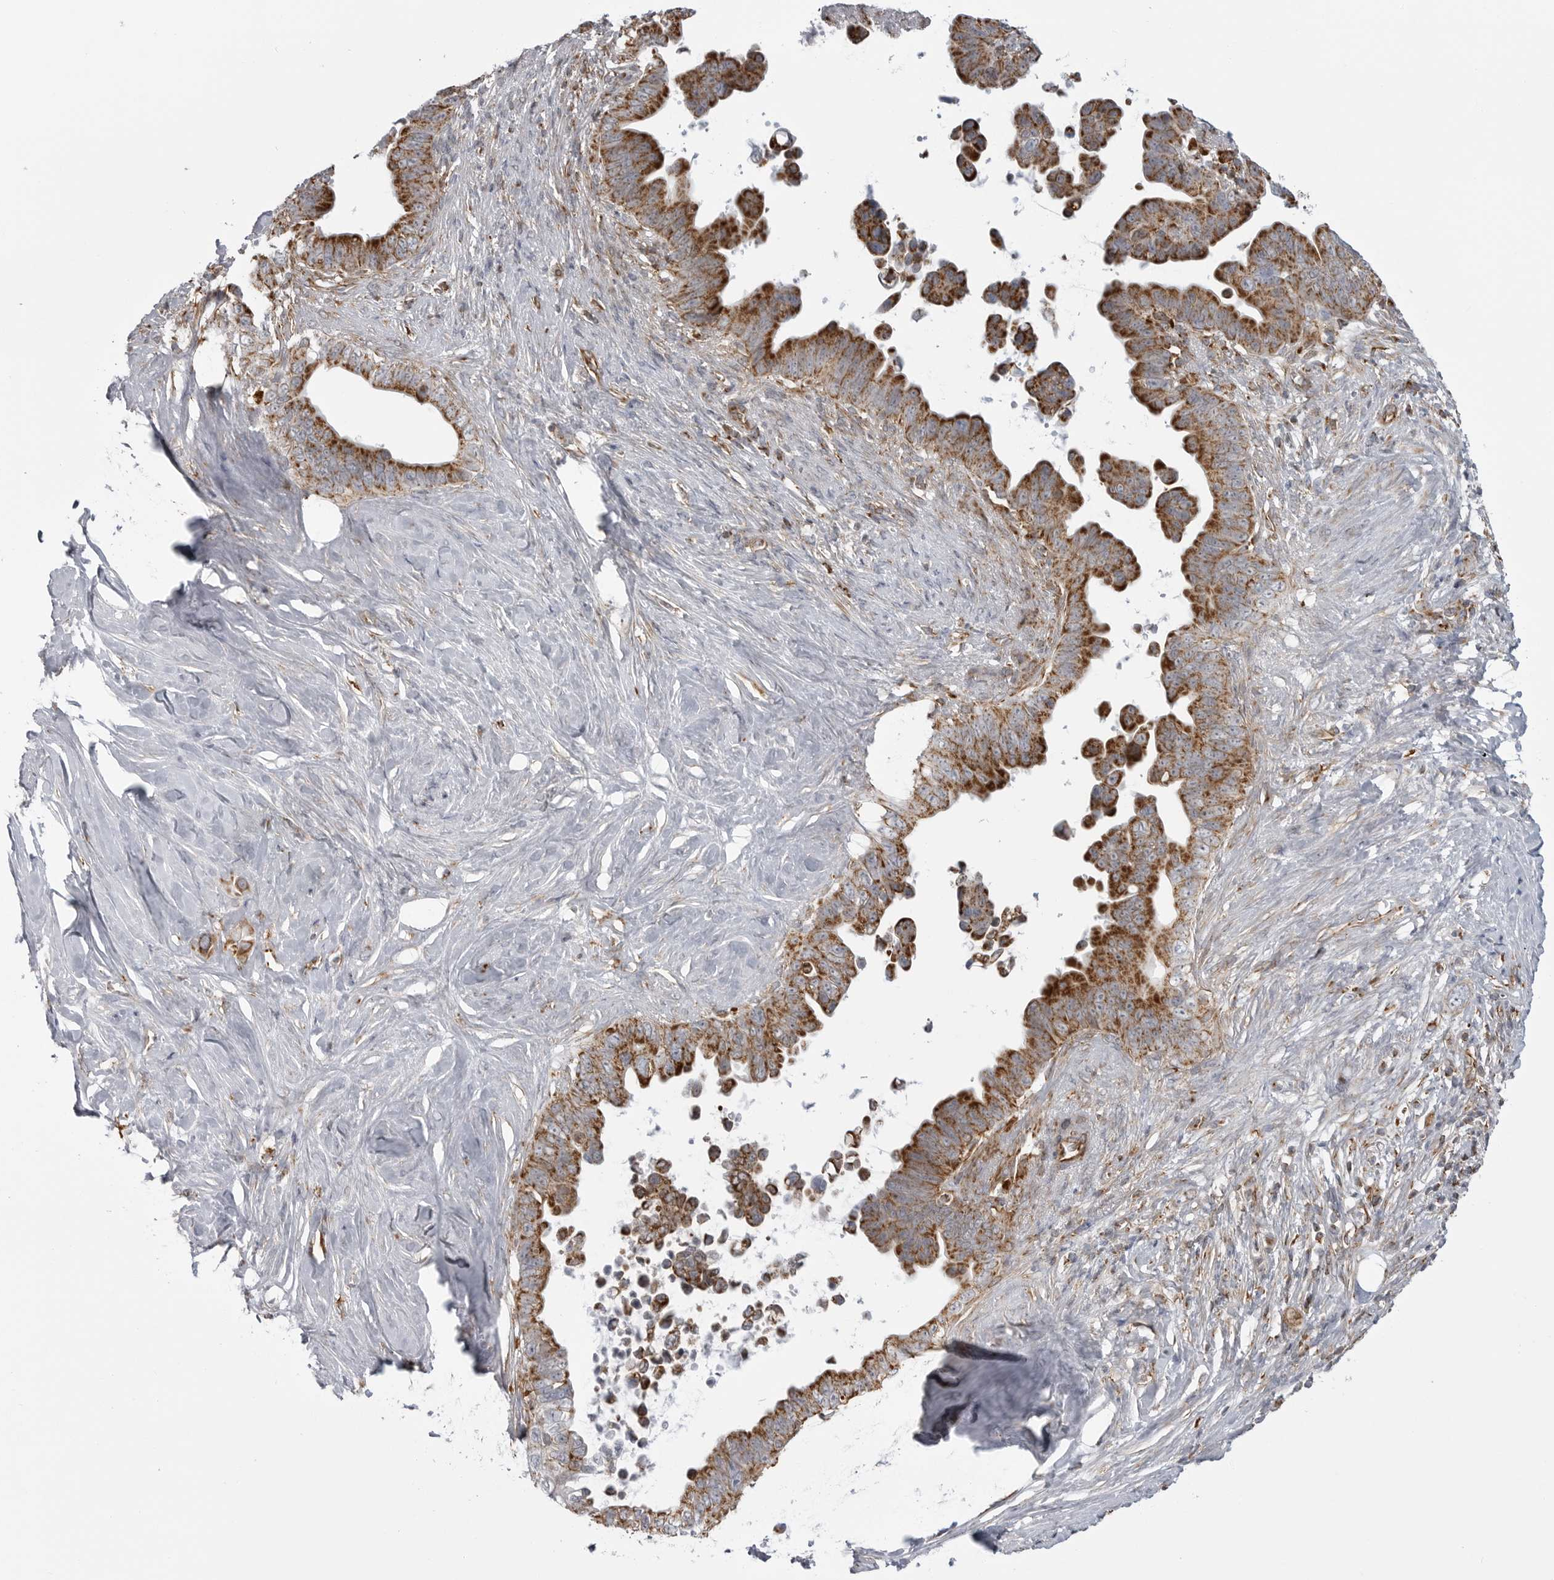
{"staining": {"intensity": "strong", "quantity": "25%-75%", "location": "cytoplasmic/membranous"}, "tissue": "pancreatic cancer", "cell_type": "Tumor cells", "image_type": "cancer", "snomed": [{"axis": "morphology", "description": "Adenocarcinoma, NOS"}, {"axis": "topography", "description": "Pancreas"}], "caption": "This image displays immunohistochemistry (IHC) staining of pancreatic cancer, with high strong cytoplasmic/membranous expression in about 25%-75% of tumor cells.", "gene": "FH", "patient": {"sex": "female", "age": 72}}